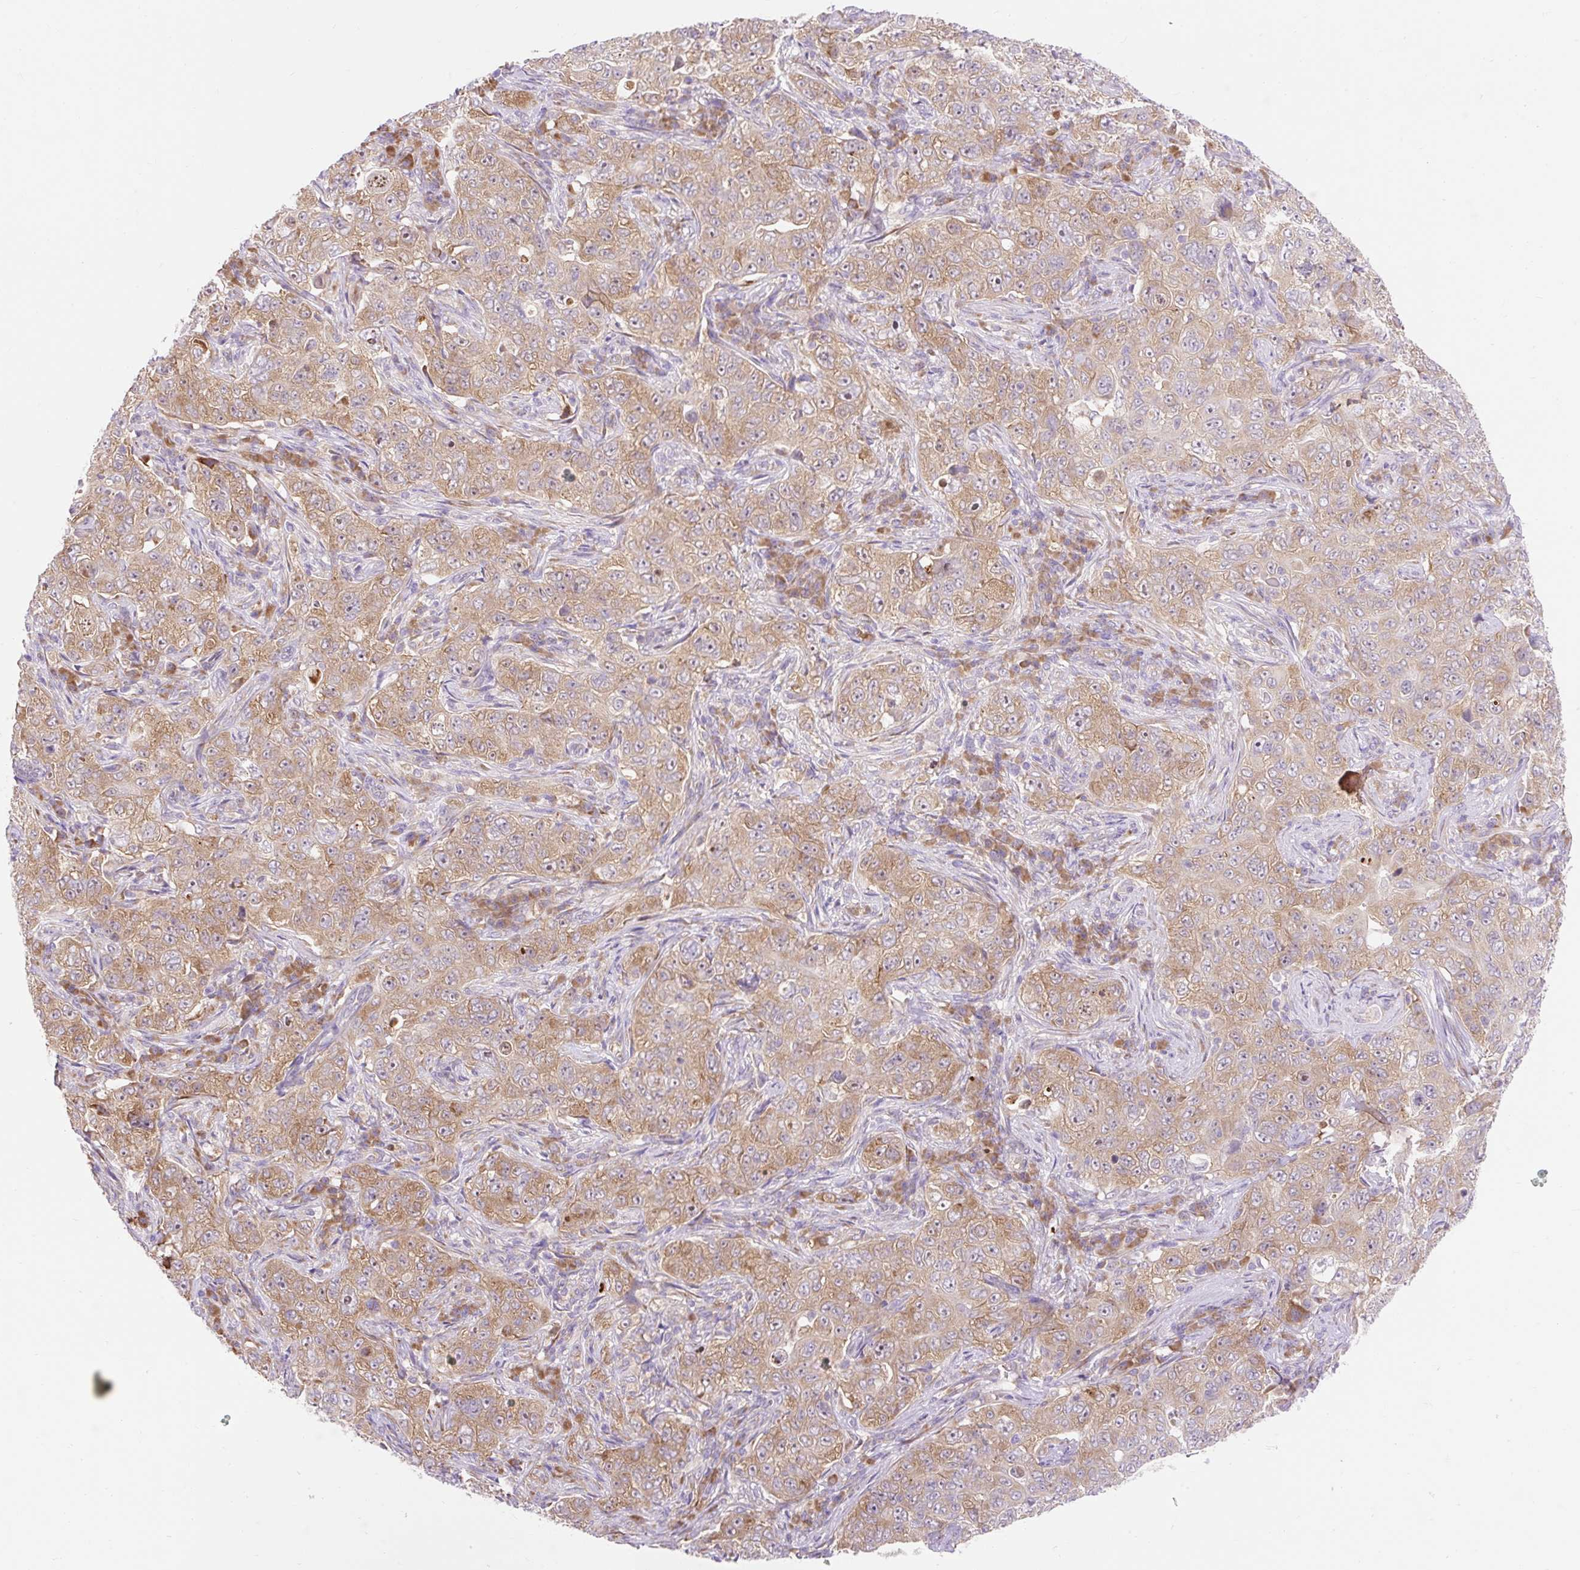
{"staining": {"intensity": "moderate", "quantity": ">75%", "location": "cytoplasmic/membranous"}, "tissue": "pancreatic cancer", "cell_type": "Tumor cells", "image_type": "cancer", "snomed": [{"axis": "morphology", "description": "Adenocarcinoma, NOS"}, {"axis": "topography", "description": "Pancreas"}], "caption": "Immunohistochemical staining of pancreatic cancer shows moderate cytoplasmic/membranous protein staining in about >75% of tumor cells. (DAB (3,3'-diaminobenzidine) IHC, brown staining for protein, blue staining for nuclei).", "gene": "GPR45", "patient": {"sex": "male", "age": 68}}